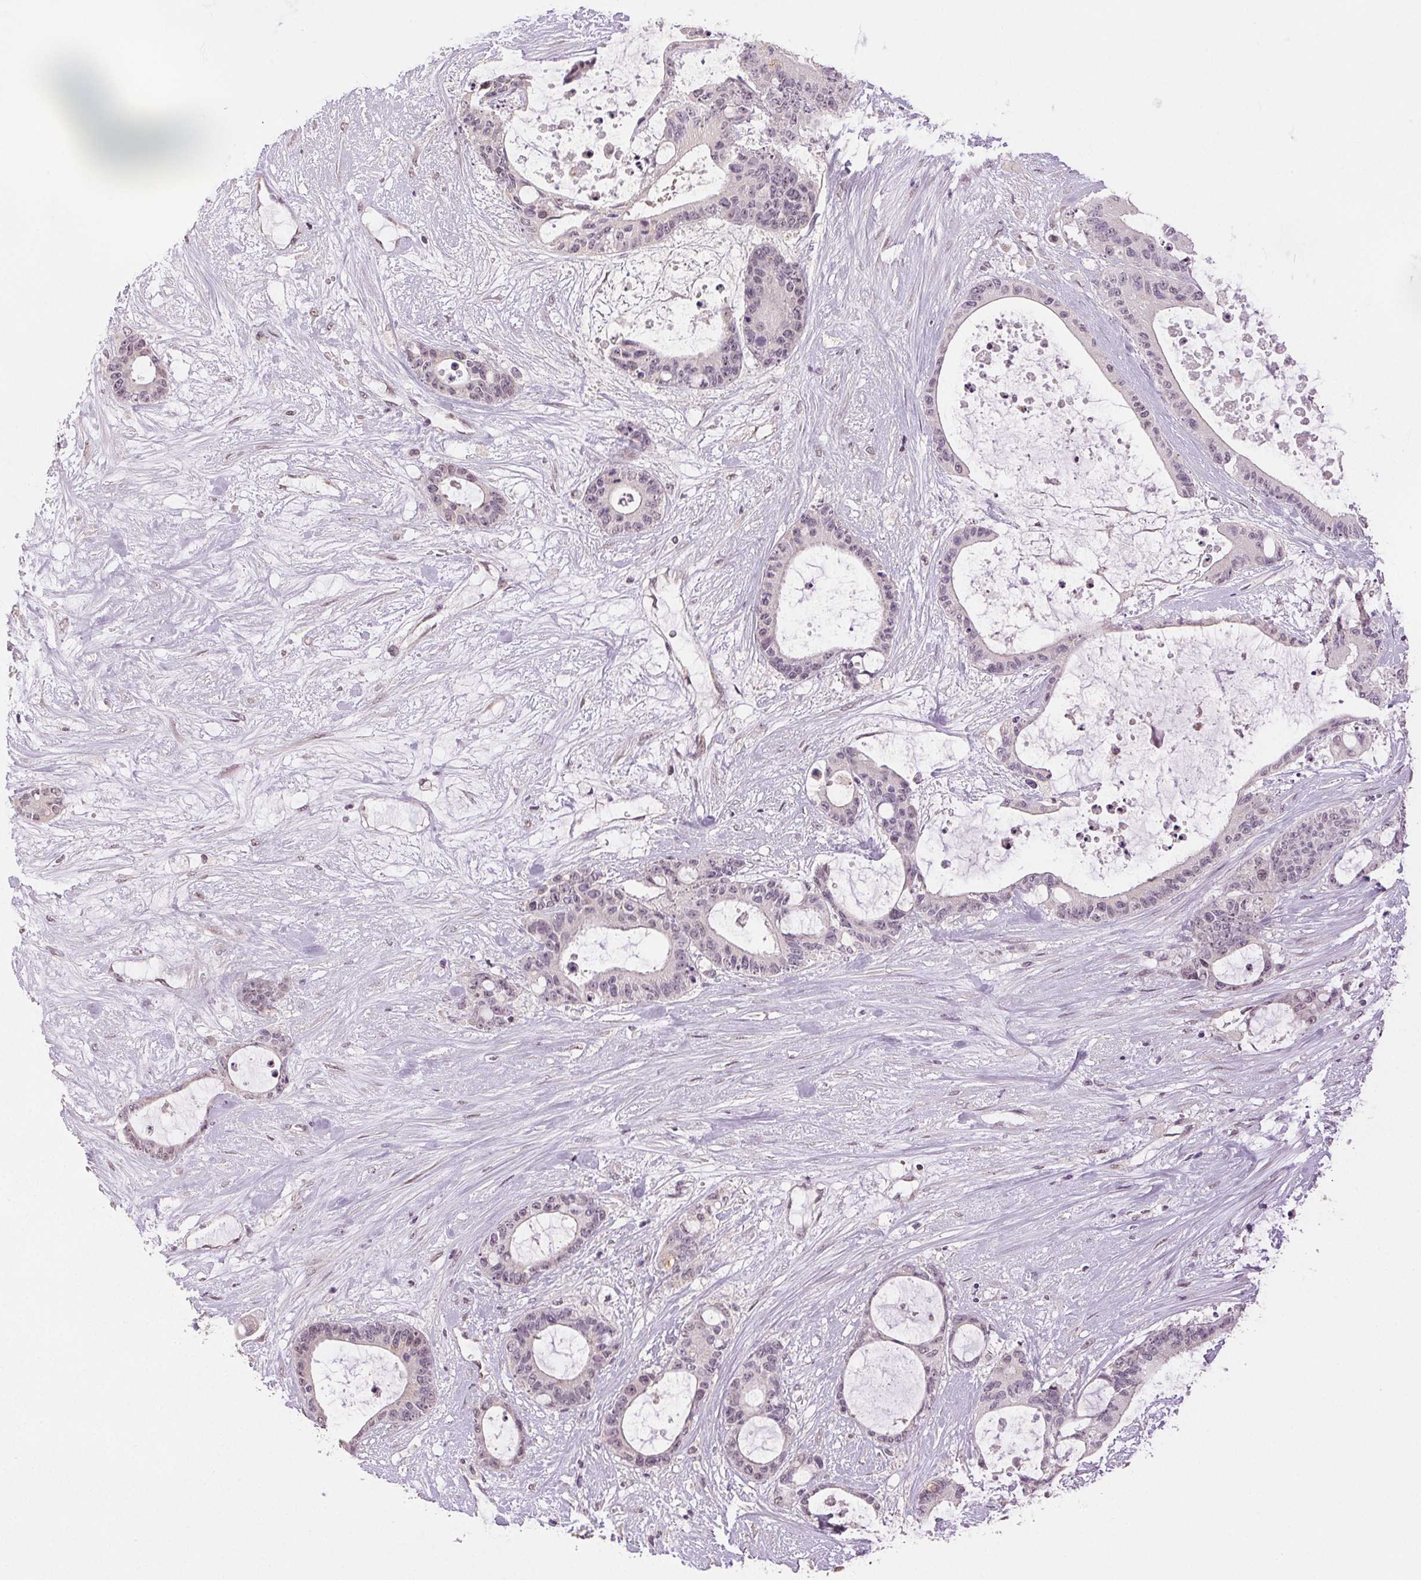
{"staining": {"intensity": "negative", "quantity": "none", "location": "none"}, "tissue": "liver cancer", "cell_type": "Tumor cells", "image_type": "cancer", "snomed": [{"axis": "morphology", "description": "Normal tissue, NOS"}, {"axis": "morphology", "description": "Cholangiocarcinoma"}, {"axis": "topography", "description": "Liver"}, {"axis": "topography", "description": "Peripheral nerve tissue"}], "caption": "Liver cholangiocarcinoma stained for a protein using IHC shows no expression tumor cells.", "gene": "PLCB1", "patient": {"sex": "female", "age": 73}}